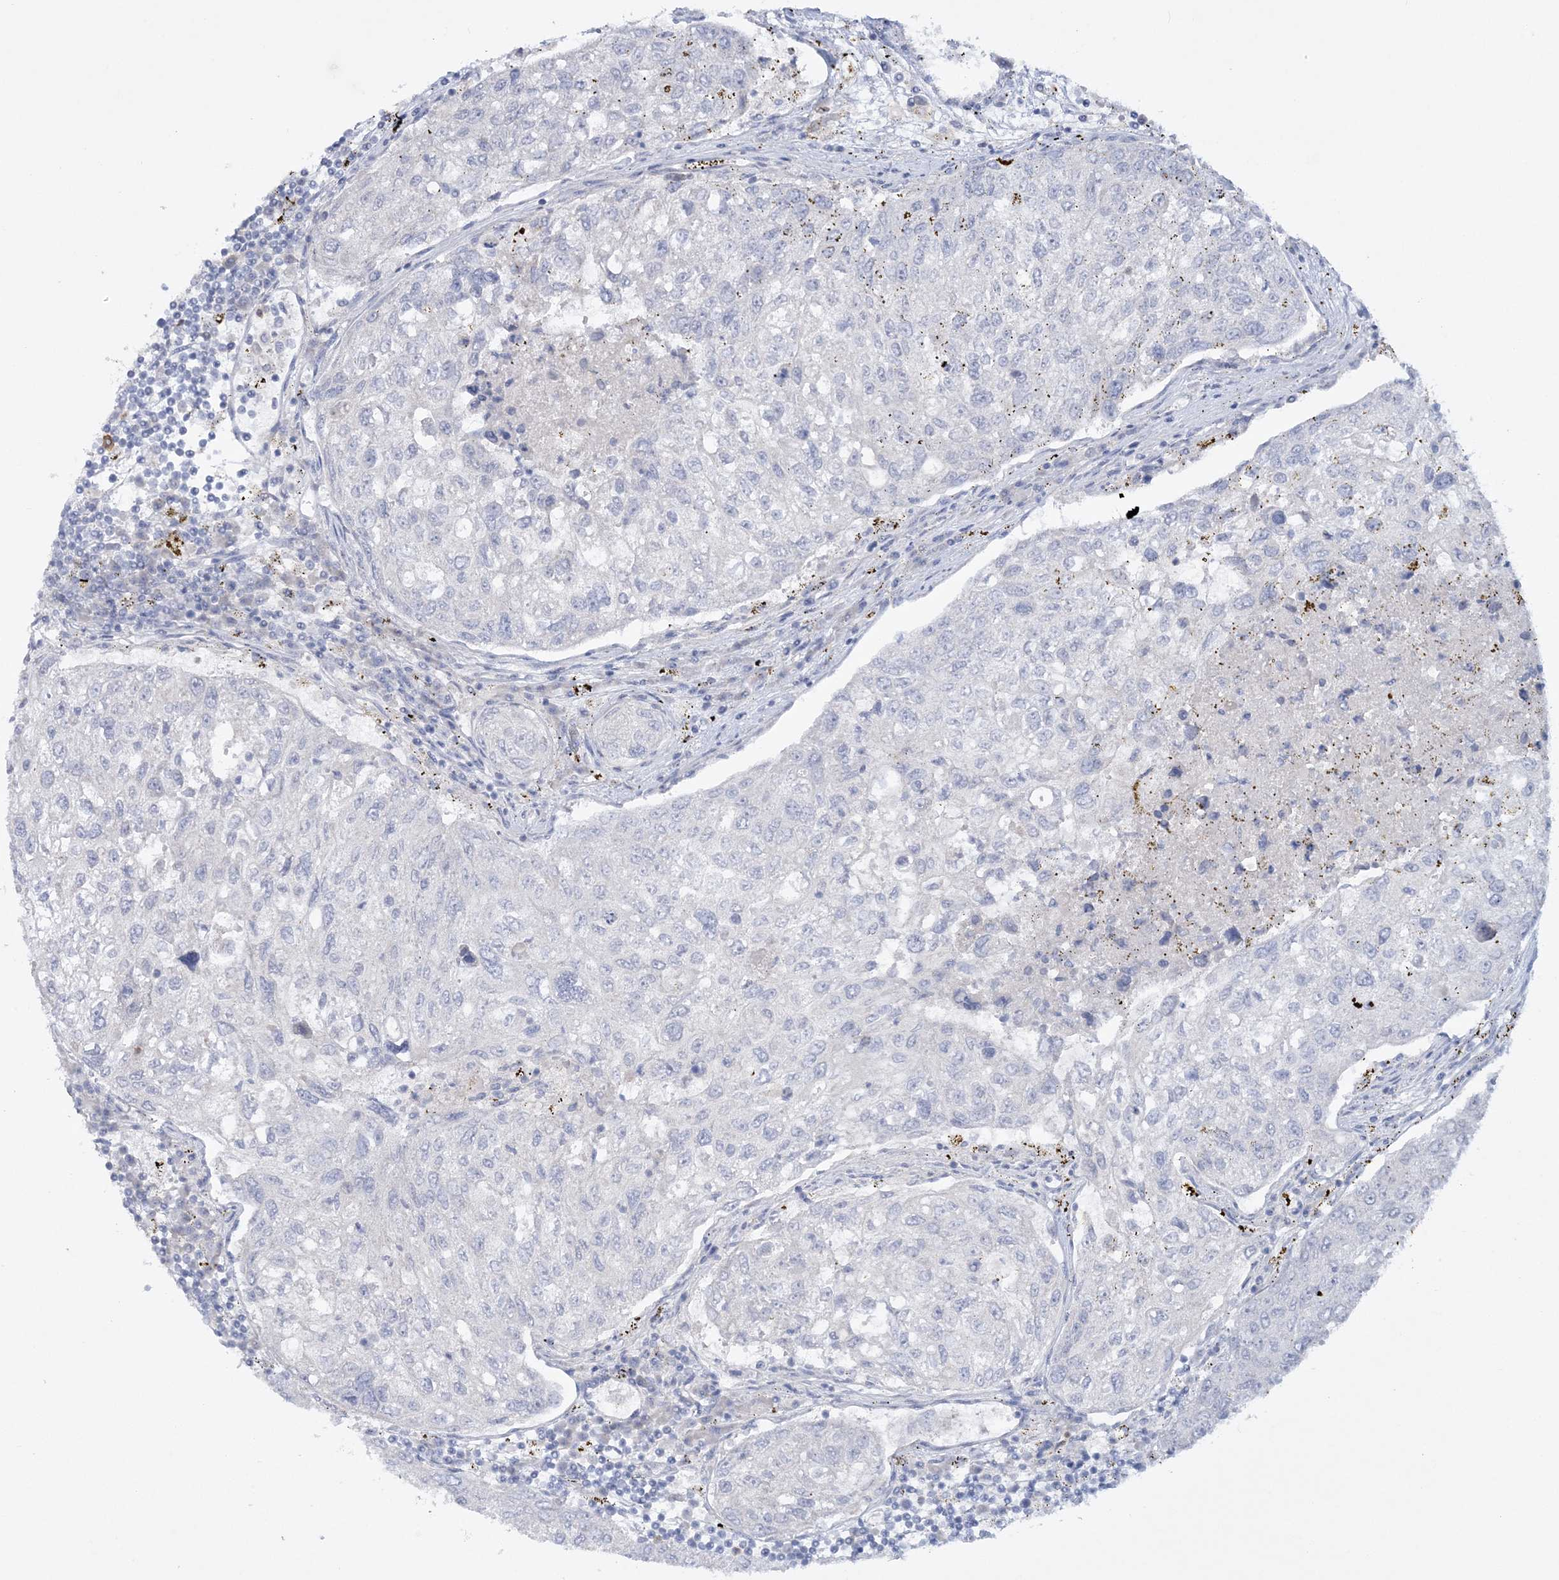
{"staining": {"intensity": "negative", "quantity": "none", "location": "none"}, "tissue": "urothelial cancer", "cell_type": "Tumor cells", "image_type": "cancer", "snomed": [{"axis": "morphology", "description": "Urothelial carcinoma, High grade"}, {"axis": "topography", "description": "Lymph node"}, {"axis": "topography", "description": "Urinary bladder"}], "caption": "Tumor cells show no significant protein positivity in high-grade urothelial carcinoma. (Brightfield microscopy of DAB IHC at high magnification).", "gene": "WDSUB1", "patient": {"sex": "male", "age": 51}}